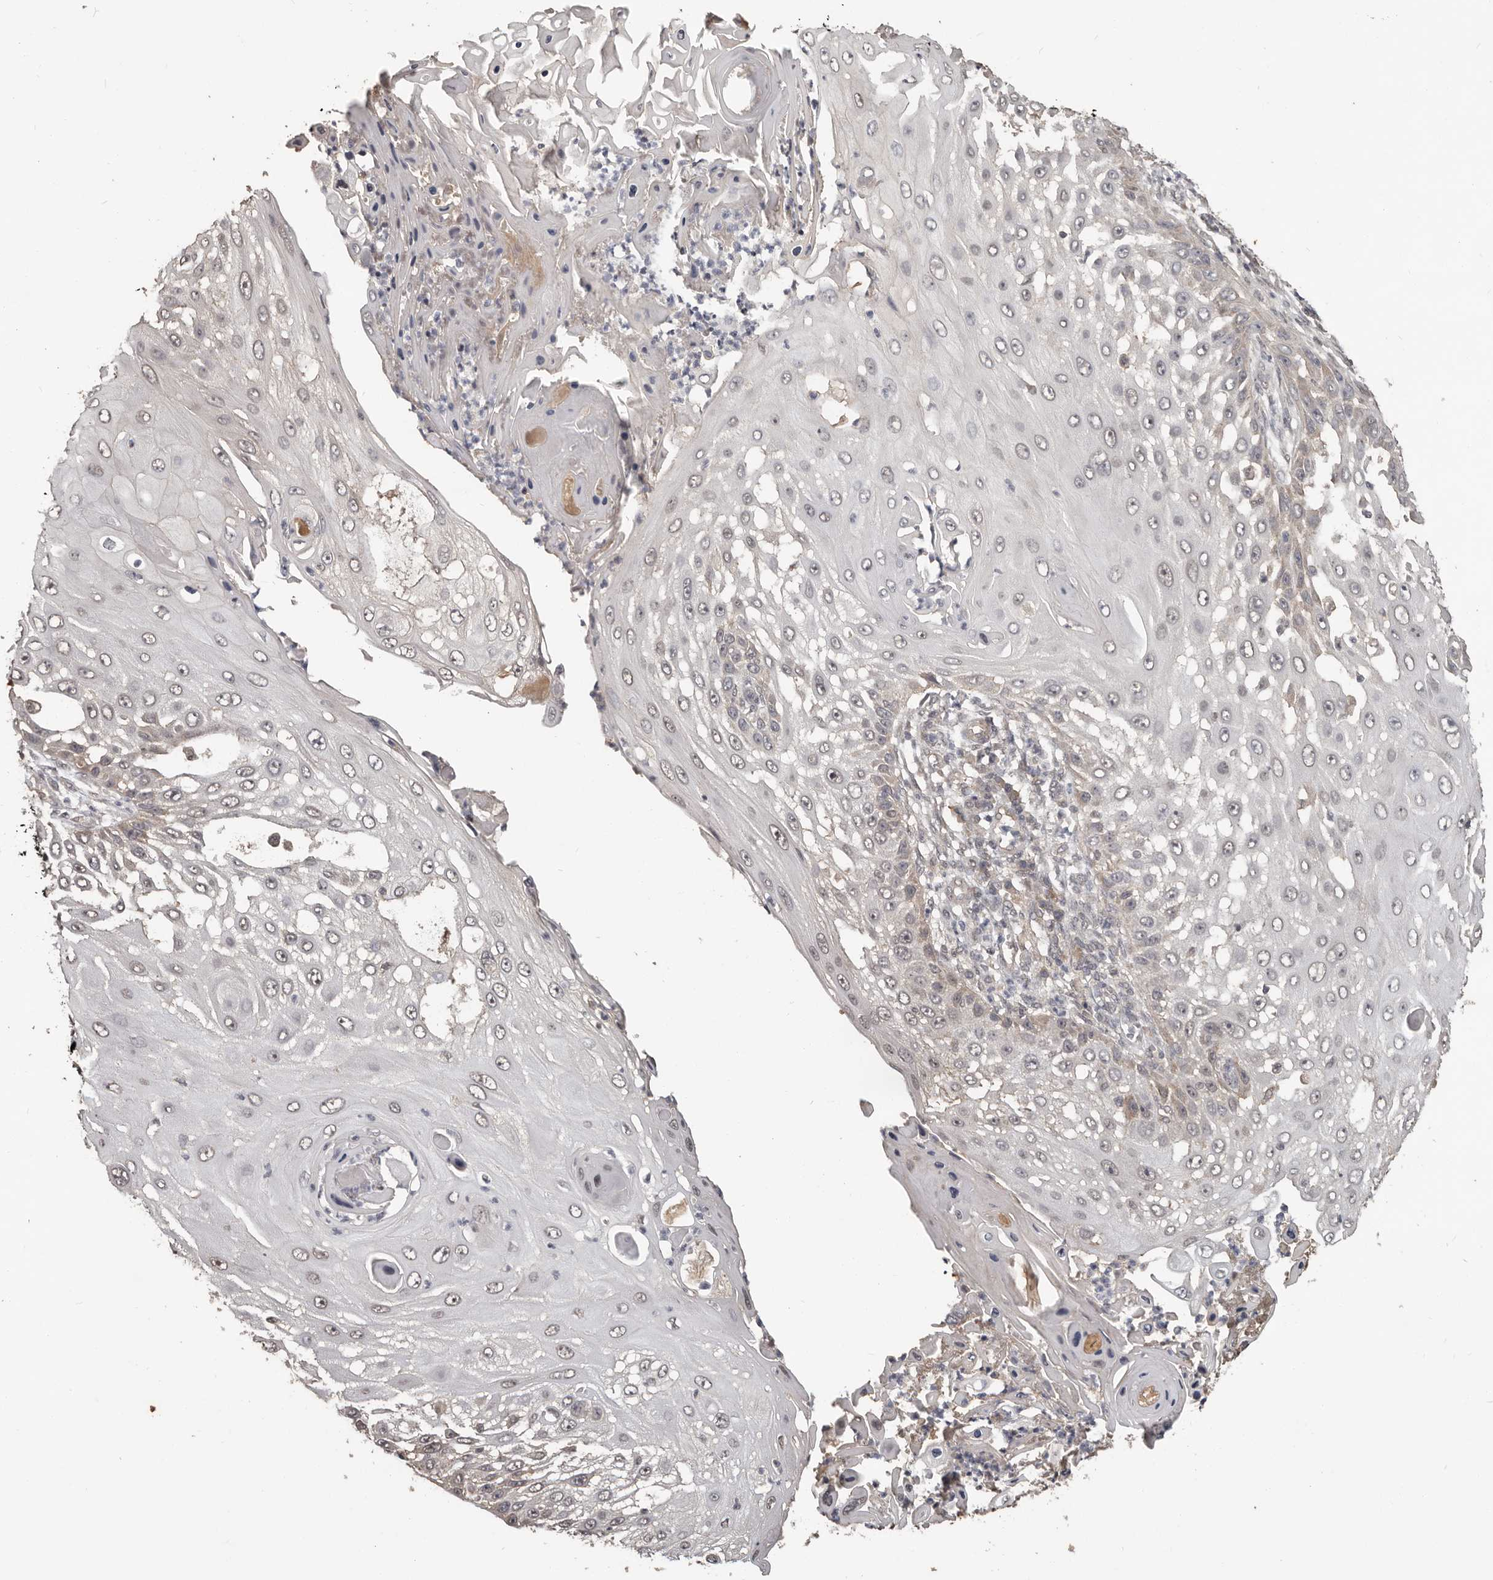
{"staining": {"intensity": "weak", "quantity": "<25%", "location": "nuclear"}, "tissue": "skin cancer", "cell_type": "Tumor cells", "image_type": "cancer", "snomed": [{"axis": "morphology", "description": "Squamous cell carcinoma, NOS"}, {"axis": "topography", "description": "Skin"}], "caption": "This histopathology image is of skin cancer (squamous cell carcinoma) stained with immunohistochemistry (IHC) to label a protein in brown with the nuclei are counter-stained blue. There is no positivity in tumor cells.", "gene": "ZFP14", "patient": {"sex": "female", "age": 44}}